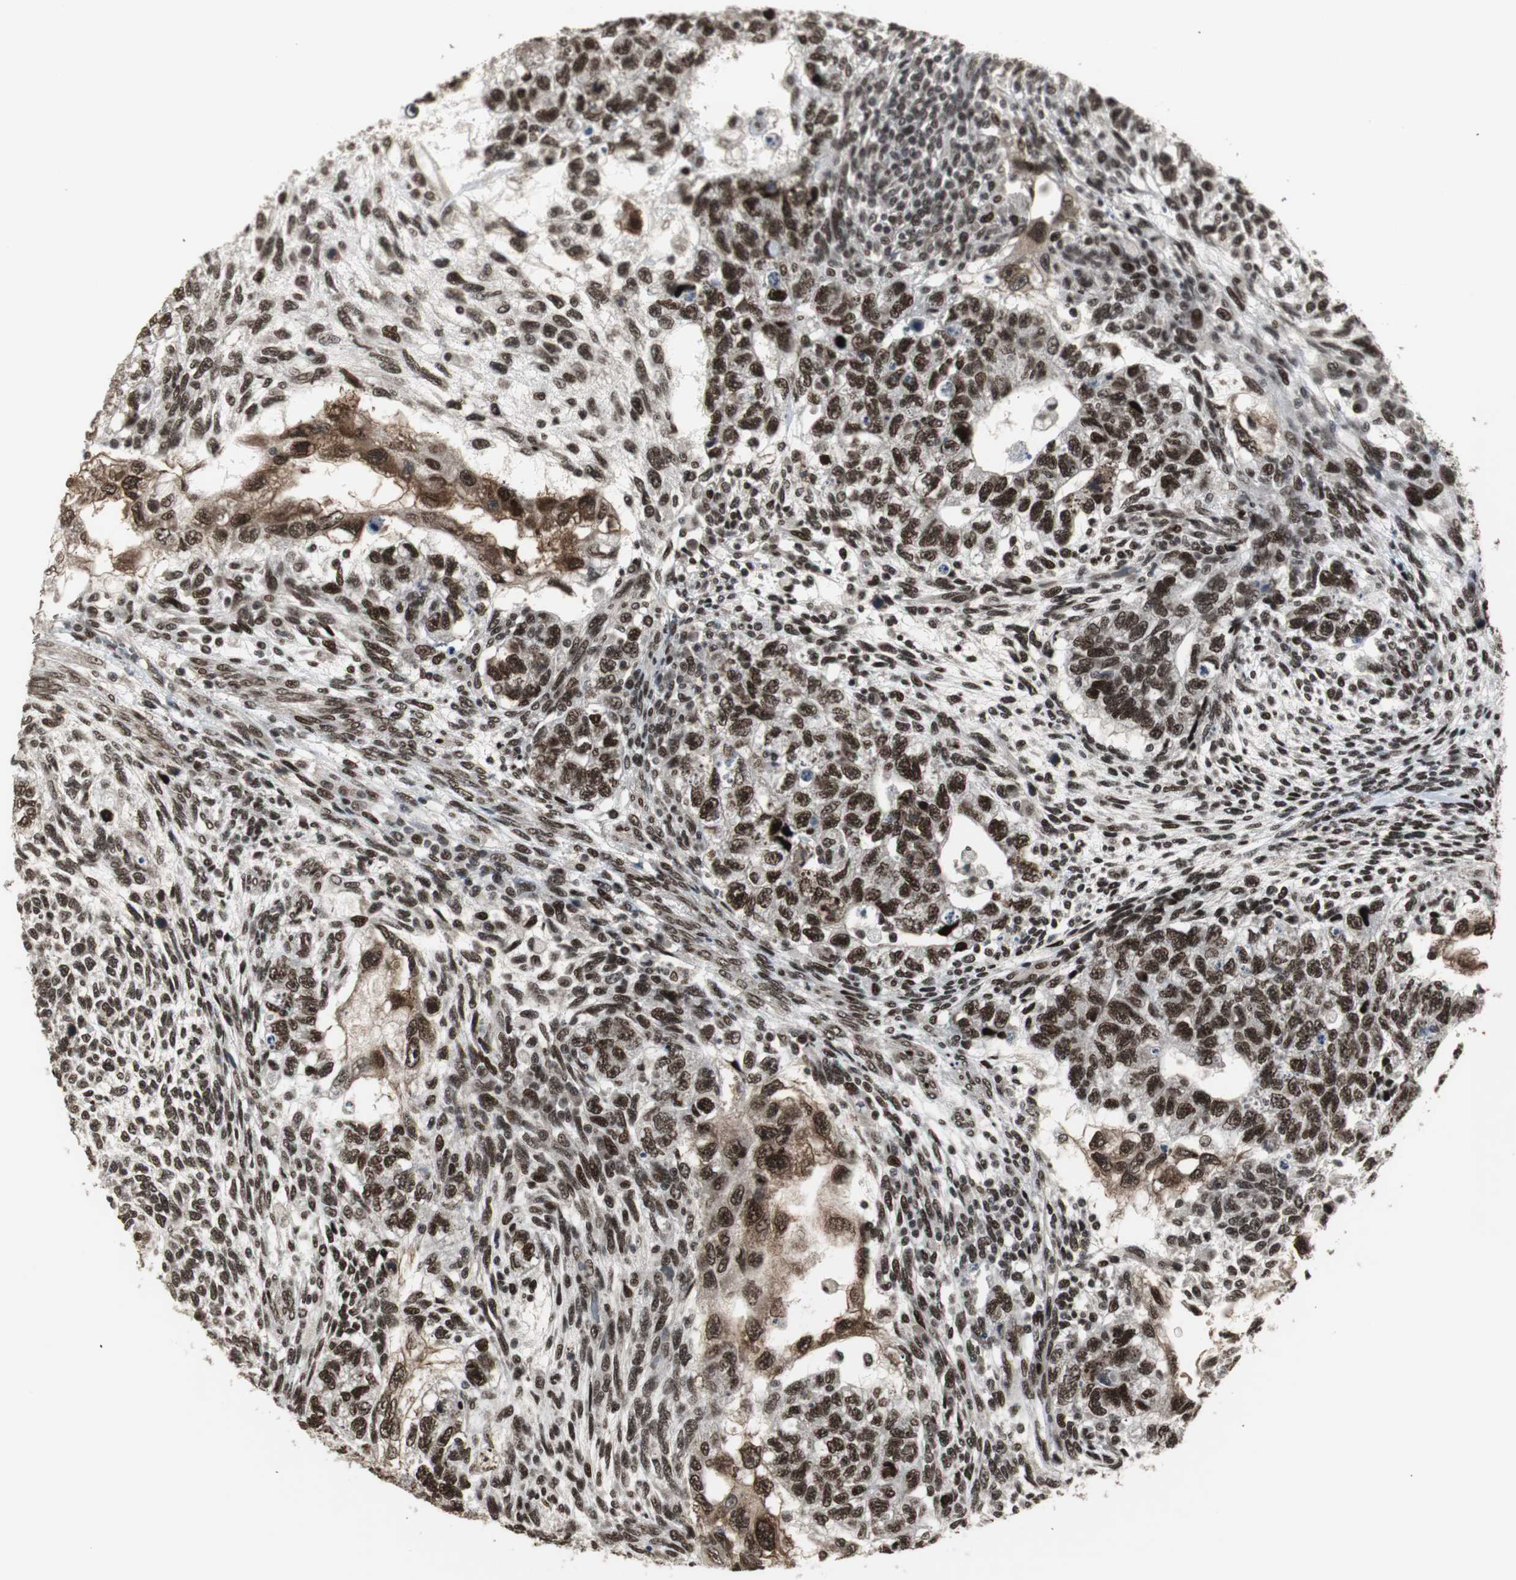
{"staining": {"intensity": "strong", "quantity": ">75%", "location": "cytoplasmic/membranous,nuclear"}, "tissue": "testis cancer", "cell_type": "Tumor cells", "image_type": "cancer", "snomed": [{"axis": "morphology", "description": "Normal tissue, NOS"}, {"axis": "morphology", "description": "Carcinoma, Embryonal, NOS"}, {"axis": "topography", "description": "Testis"}], "caption": "The photomicrograph reveals immunohistochemical staining of embryonal carcinoma (testis). There is strong cytoplasmic/membranous and nuclear staining is appreciated in approximately >75% of tumor cells.", "gene": "TAF5", "patient": {"sex": "male", "age": 36}}